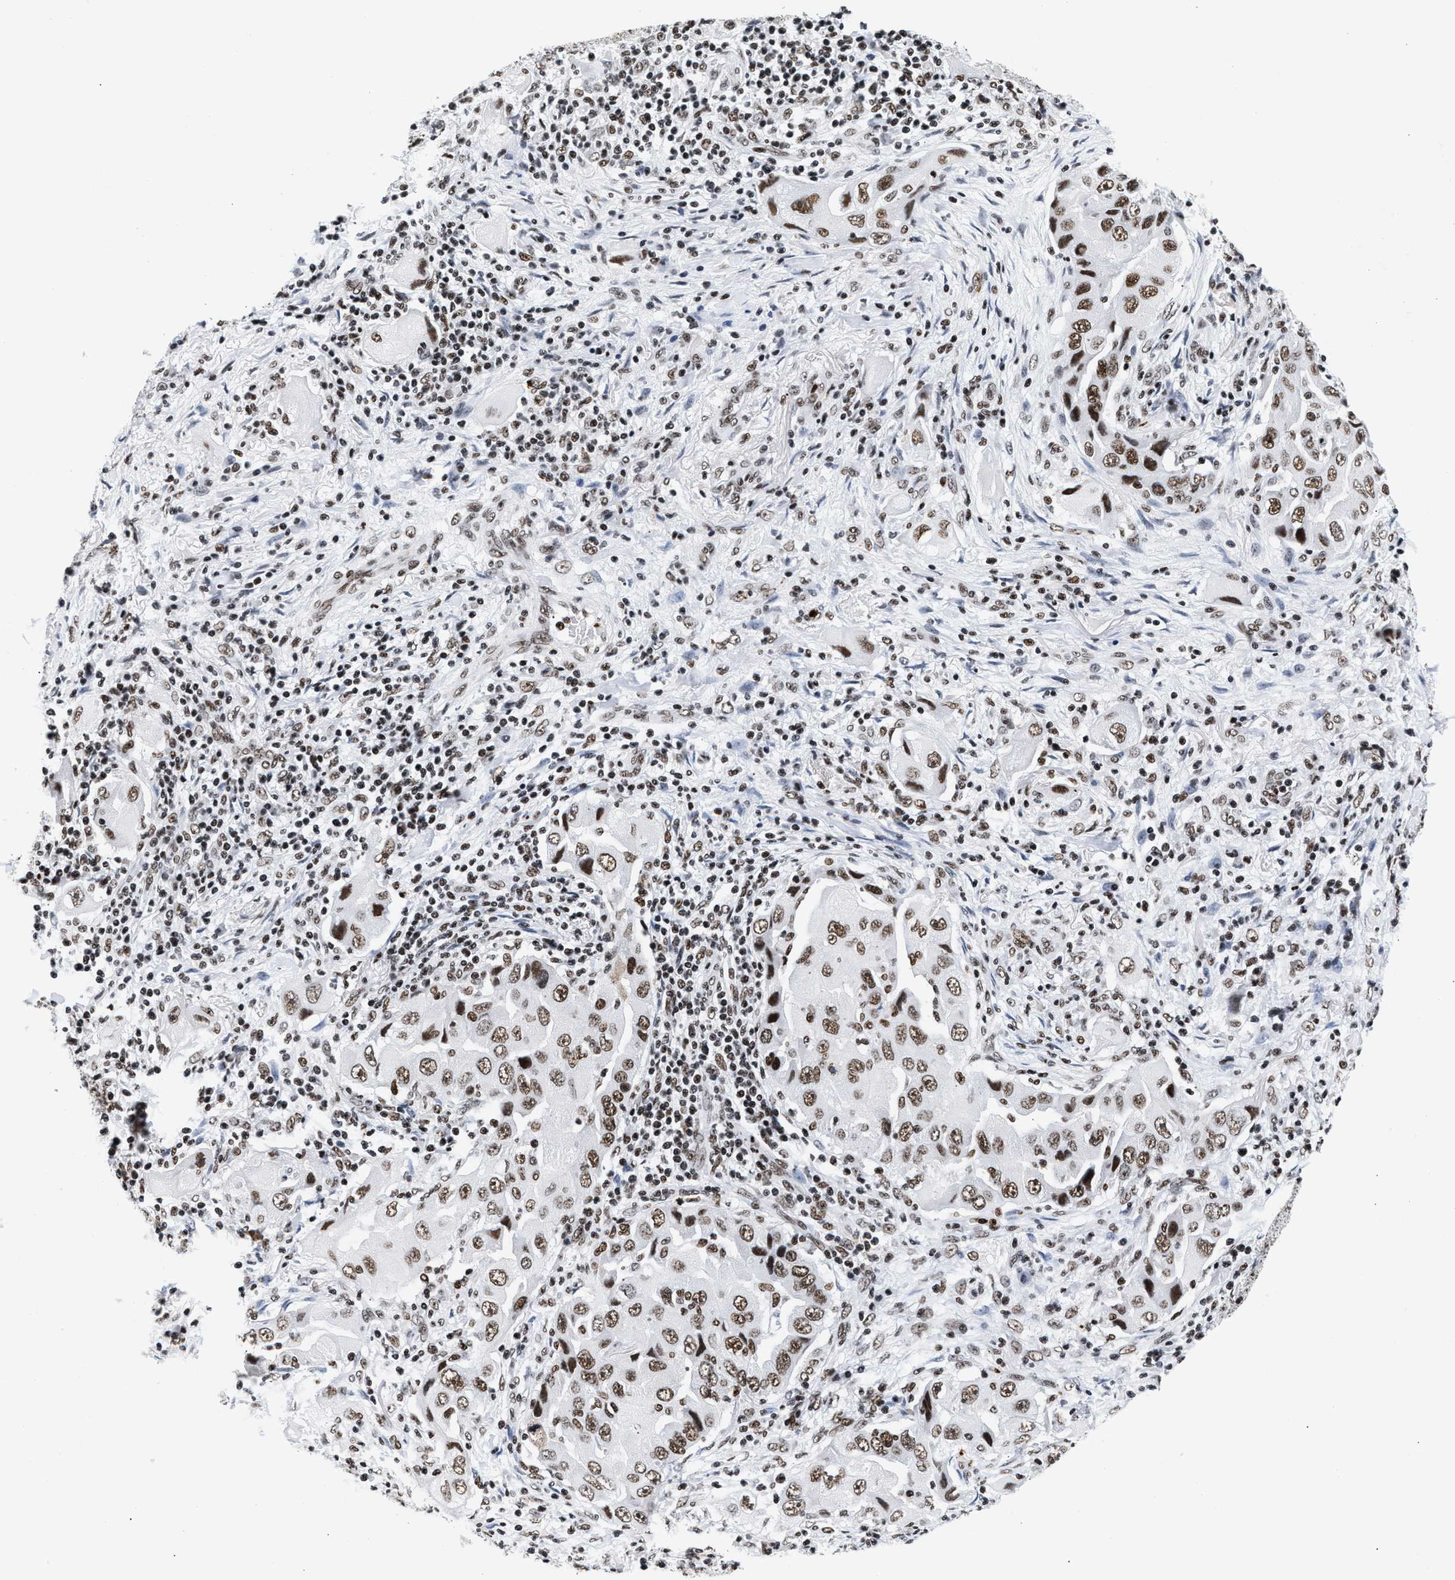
{"staining": {"intensity": "strong", "quantity": ">75%", "location": "nuclear"}, "tissue": "lung cancer", "cell_type": "Tumor cells", "image_type": "cancer", "snomed": [{"axis": "morphology", "description": "Adenocarcinoma, NOS"}, {"axis": "topography", "description": "Lung"}], "caption": "About >75% of tumor cells in lung adenocarcinoma show strong nuclear protein positivity as visualized by brown immunohistochemical staining.", "gene": "RAD21", "patient": {"sex": "female", "age": 65}}